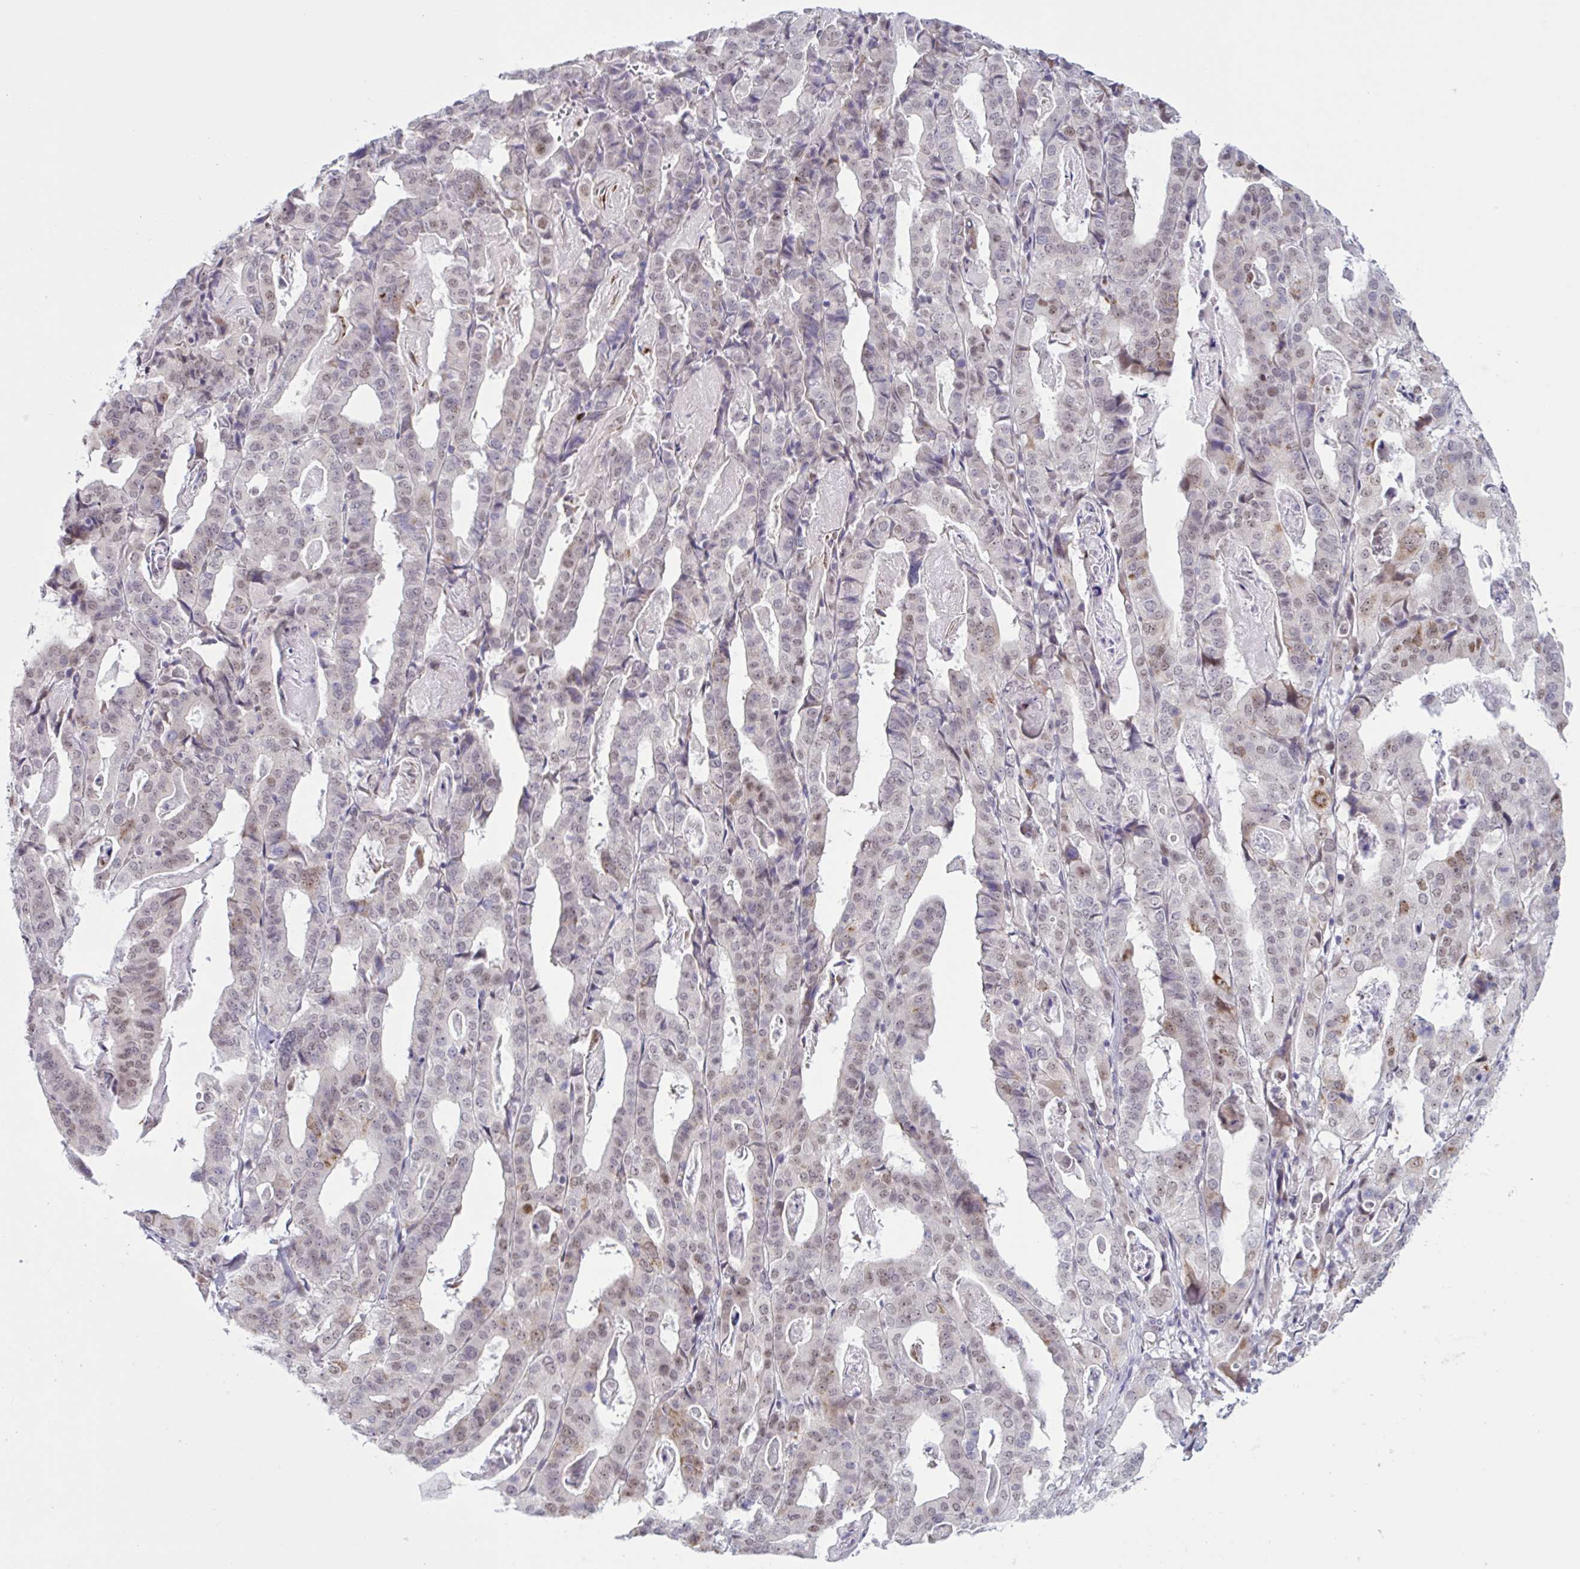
{"staining": {"intensity": "weak", "quantity": "25%-75%", "location": "nuclear"}, "tissue": "stomach cancer", "cell_type": "Tumor cells", "image_type": "cancer", "snomed": [{"axis": "morphology", "description": "Adenocarcinoma, NOS"}, {"axis": "topography", "description": "Stomach"}], "caption": "This photomicrograph shows IHC staining of human stomach cancer (adenocarcinoma), with low weak nuclear staining in approximately 25%-75% of tumor cells.", "gene": "PRMT6", "patient": {"sex": "male", "age": 48}}